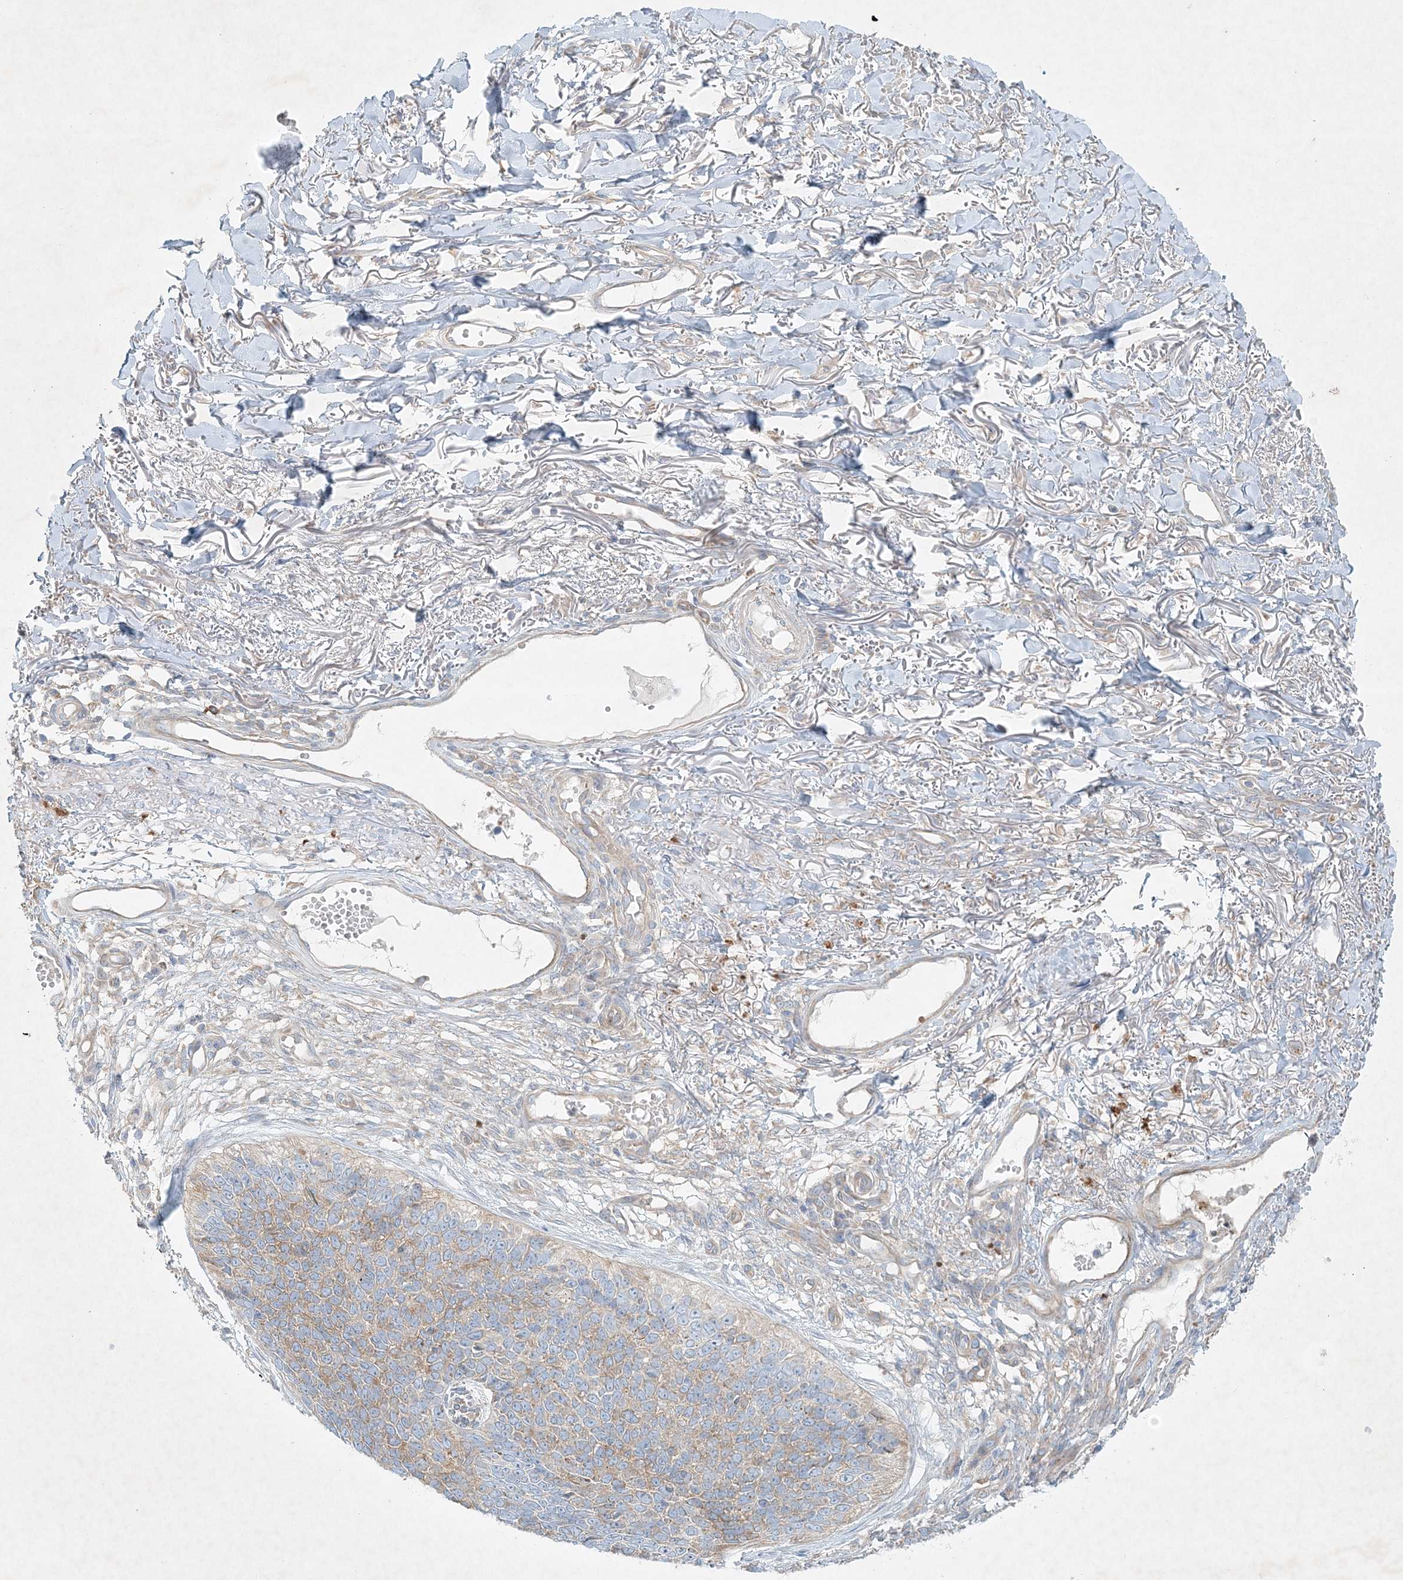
{"staining": {"intensity": "moderate", "quantity": "25%-75%", "location": "cytoplasmic/membranous"}, "tissue": "skin cancer", "cell_type": "Tumor cells", "image_type": "cancer", "snomed": [{"axis": "morphology", "description": "Basal cell carcinoma"}, {"axis": "topography", "description": "Skin"}], "caption": "An image of skin basal cell carcinoma stained for a protein demonstrates moderate cytoplasmic/membranous brown staining in tumor cells. (Brightfield microscopy of DAB IHC at high magnification).", "gene": "STK11IP", "patient": {"sex": "female", "age": 84}}